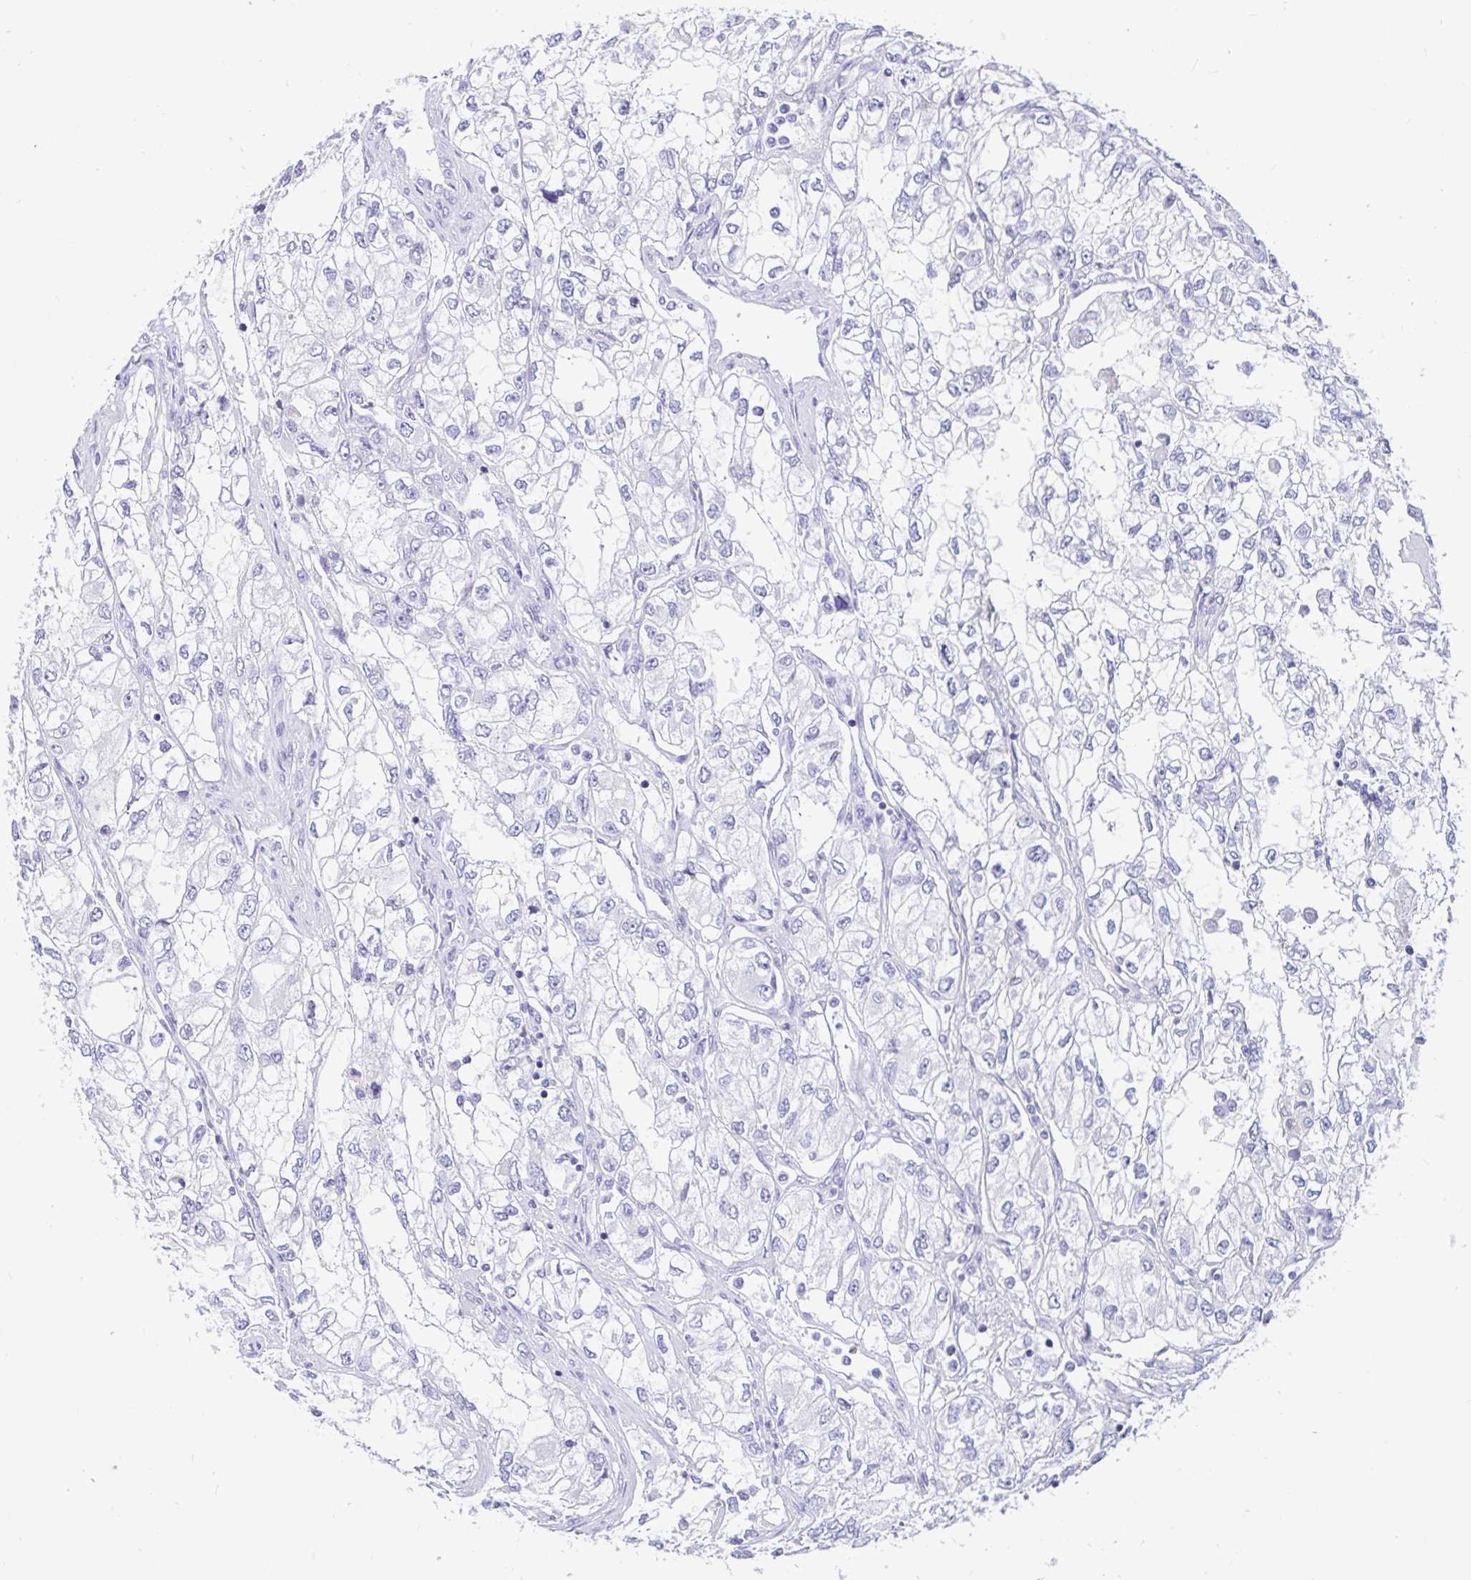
{"staining": {"intensity": "negative", "quantity": "none", "location": "none"}, "tissue": "renal cancer", "cell_type": "Tumor cells", "image_type": "cancer", "snomed": [{"axis": "morphology", "description": "Adenocarcinoma, NOS"}, {"axis": "topography", "description": "Kidney"}], "caption": "The micrograph exhibits no staining of tumor cells in renal cancer (adenocarcinoma).", "gene": "ZPBP2", "patient": {"sex": "female", "age": 59}}